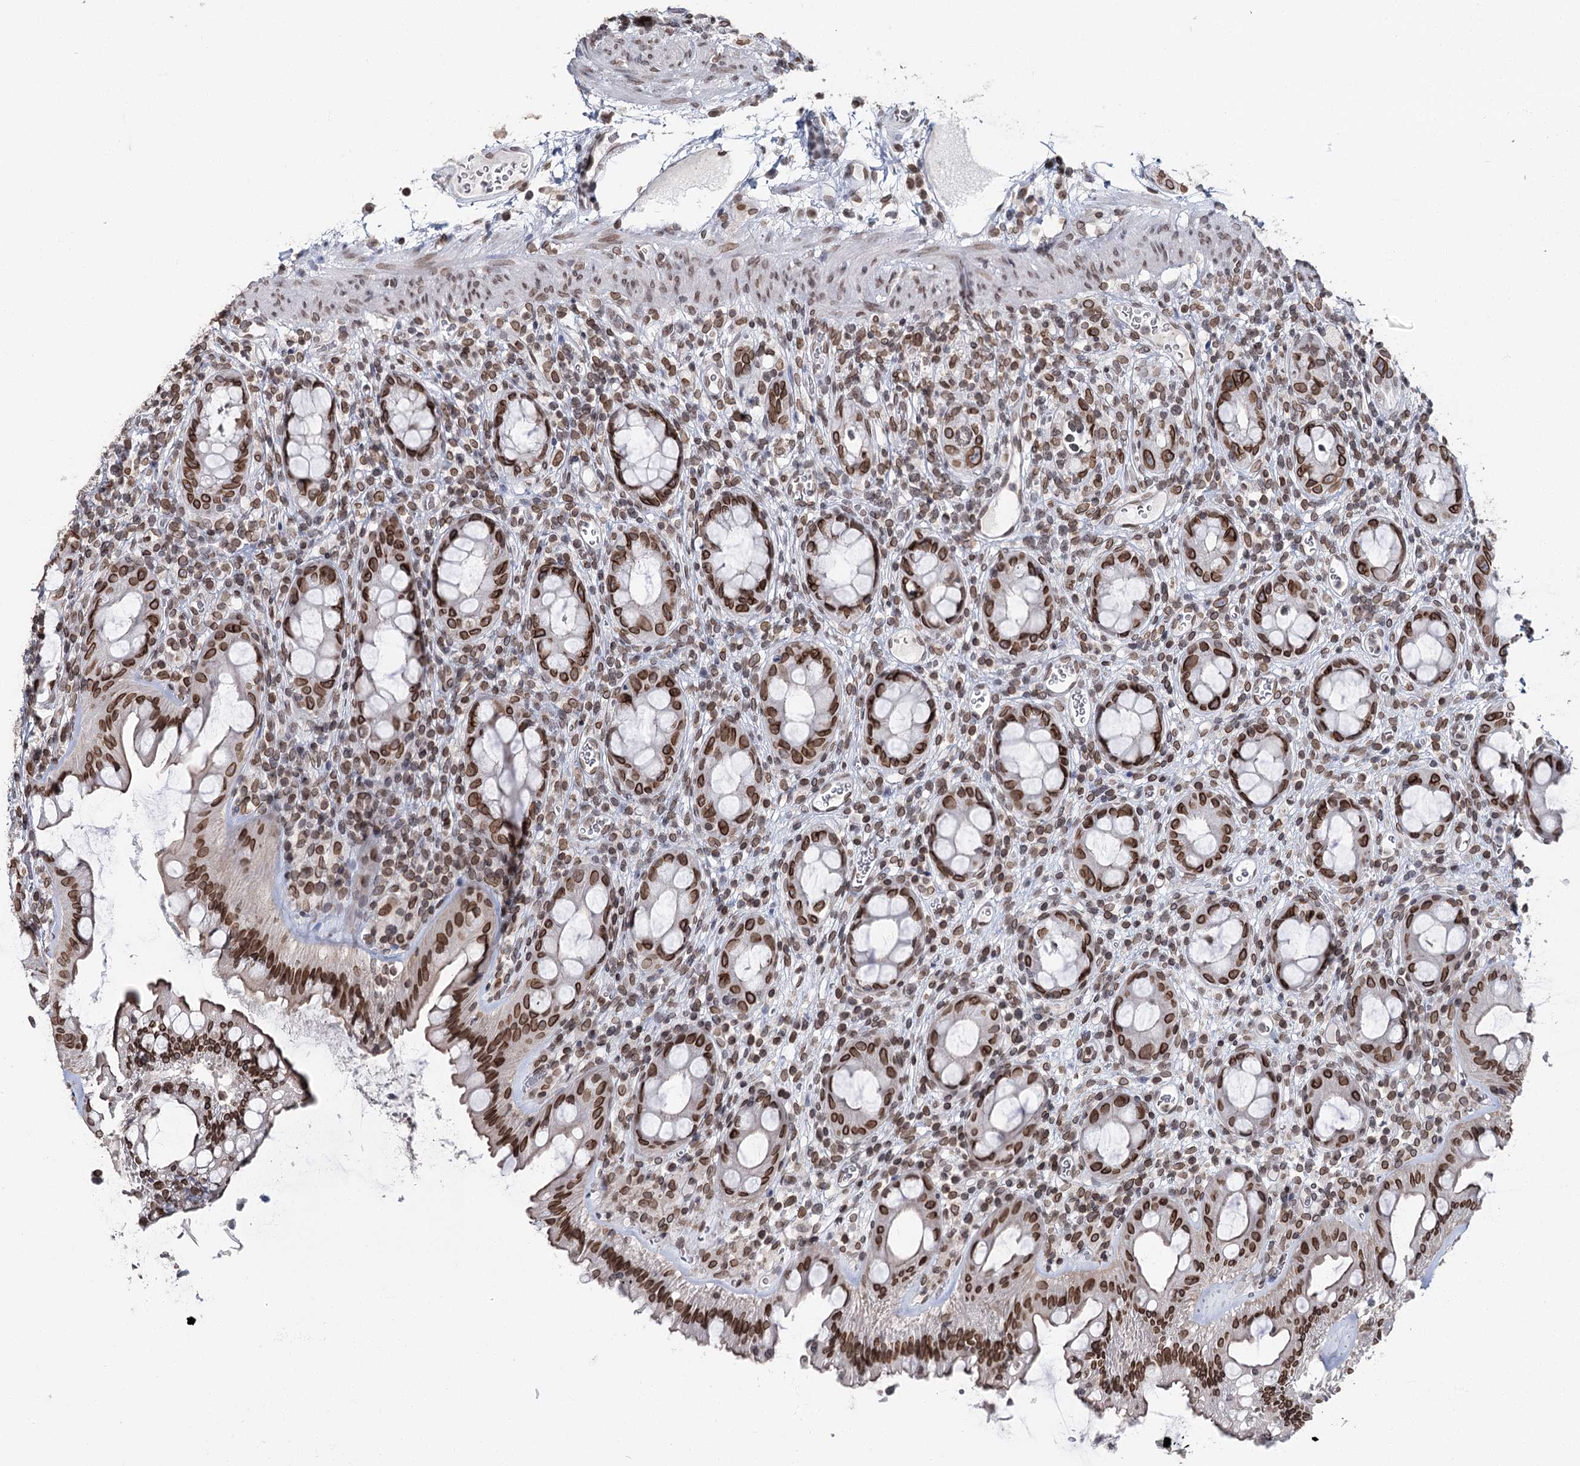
{"staining": {"intensity": "strong", "quantity": ">75%", "location": "cytoplasmic/membranous,nuclear"}, "tissue": "rectum", "cell_type": "Glandular cells", "image_type": "normal", "snomed": [{"axis": "morphology", "description": "Normal tissue, NOS"}, {"axis": "topography", "description": "Rectum"}], "caption": "Protein expression by immunohistochemistry (IHC) displays strong cytoplasmic/membranous,nuclear staining in about >75% of glandular cells in normal rectum.", "gene": "KIAA0930", "patient": {"sex": "female", "age": 57}}